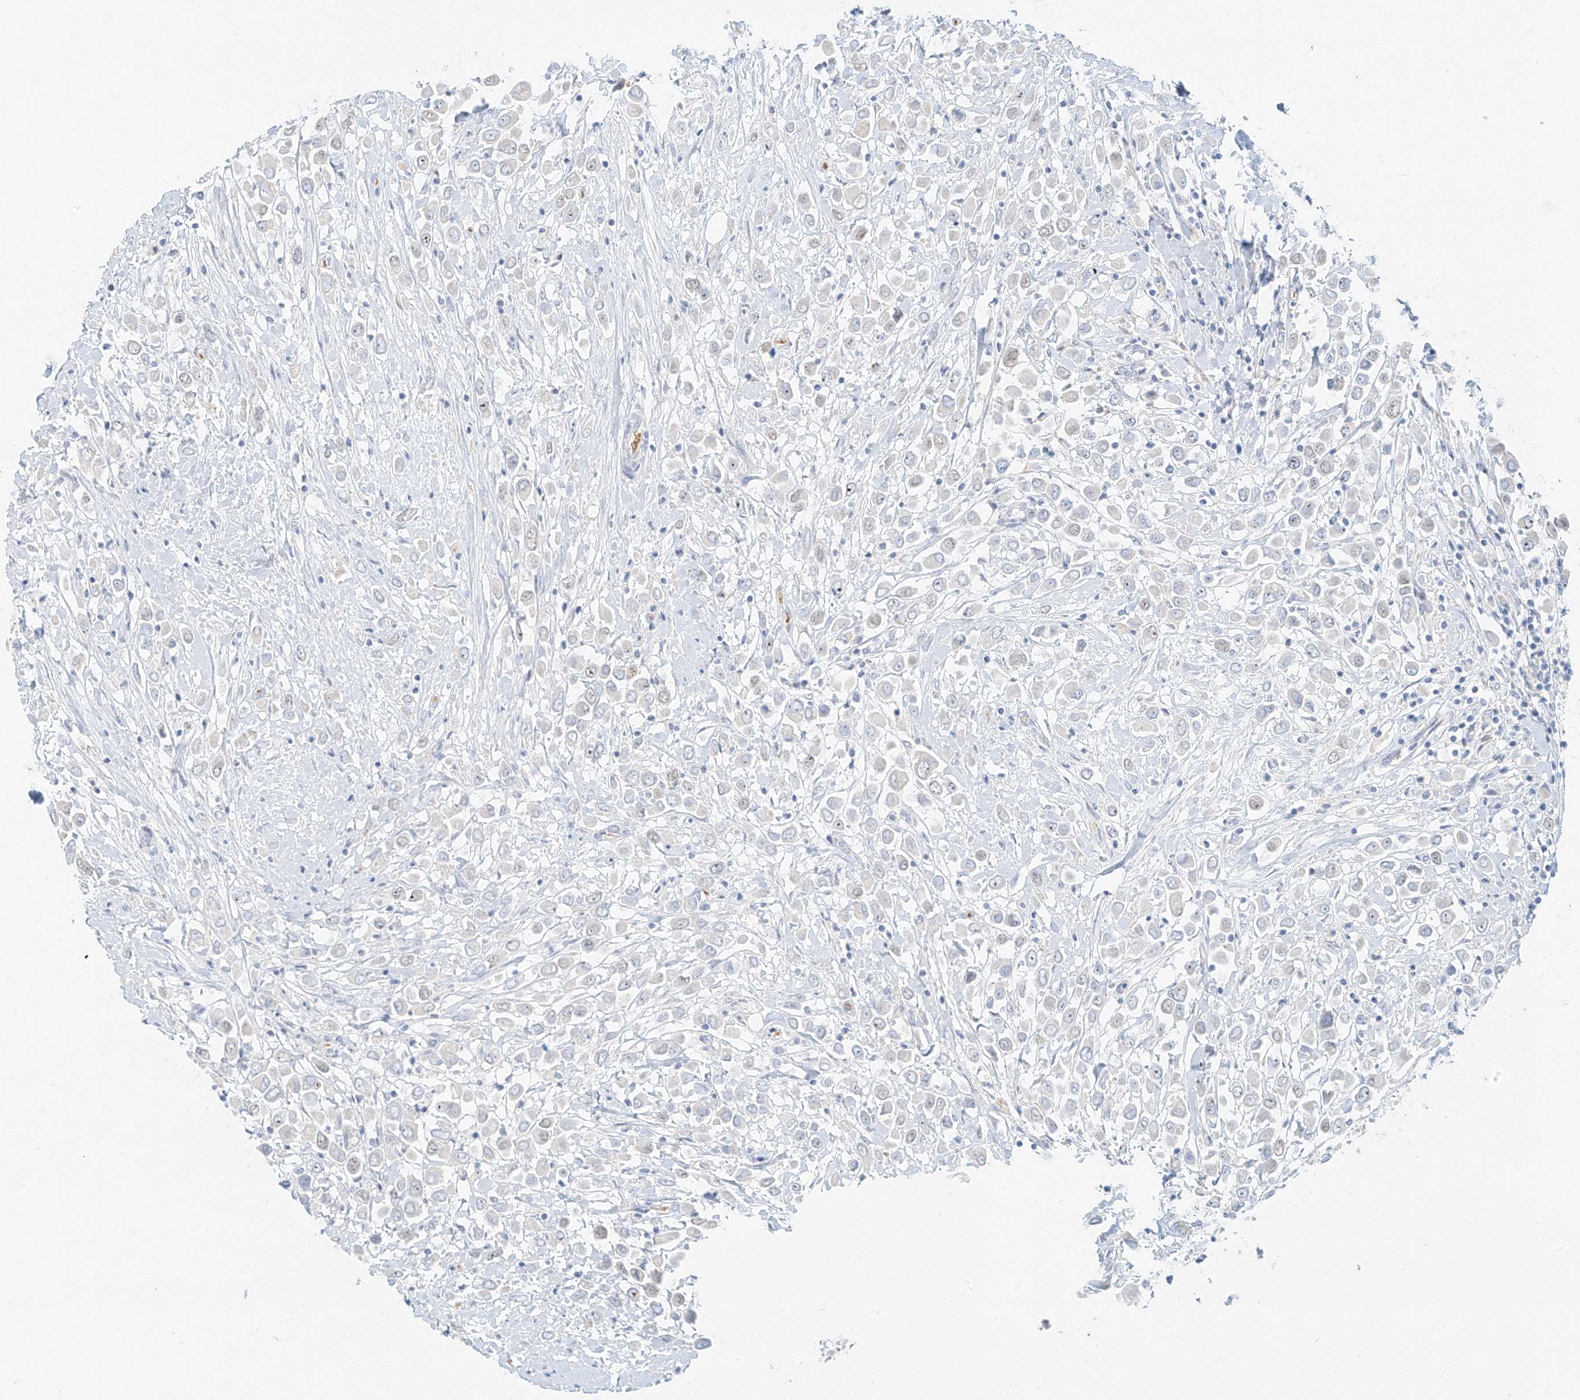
{"staining": {"intensity": "negative", "quantity": "none", "location": "none"}, "tissue": "breast cancer", "cell_type": "Tumor cells", "image_type": "cancer", "snomed": [{"axis": "morphology", "description": "Duct carcinoma"}, {"axis": "topography", "description": "Breast"}], "caption": "Infiltrating ductal carcinoma (breast) was stained to show a protein in brown. There is no significant staining in tumor cells.", "gene": "PGC", "patient": {"sex": "female", "age": 61}}